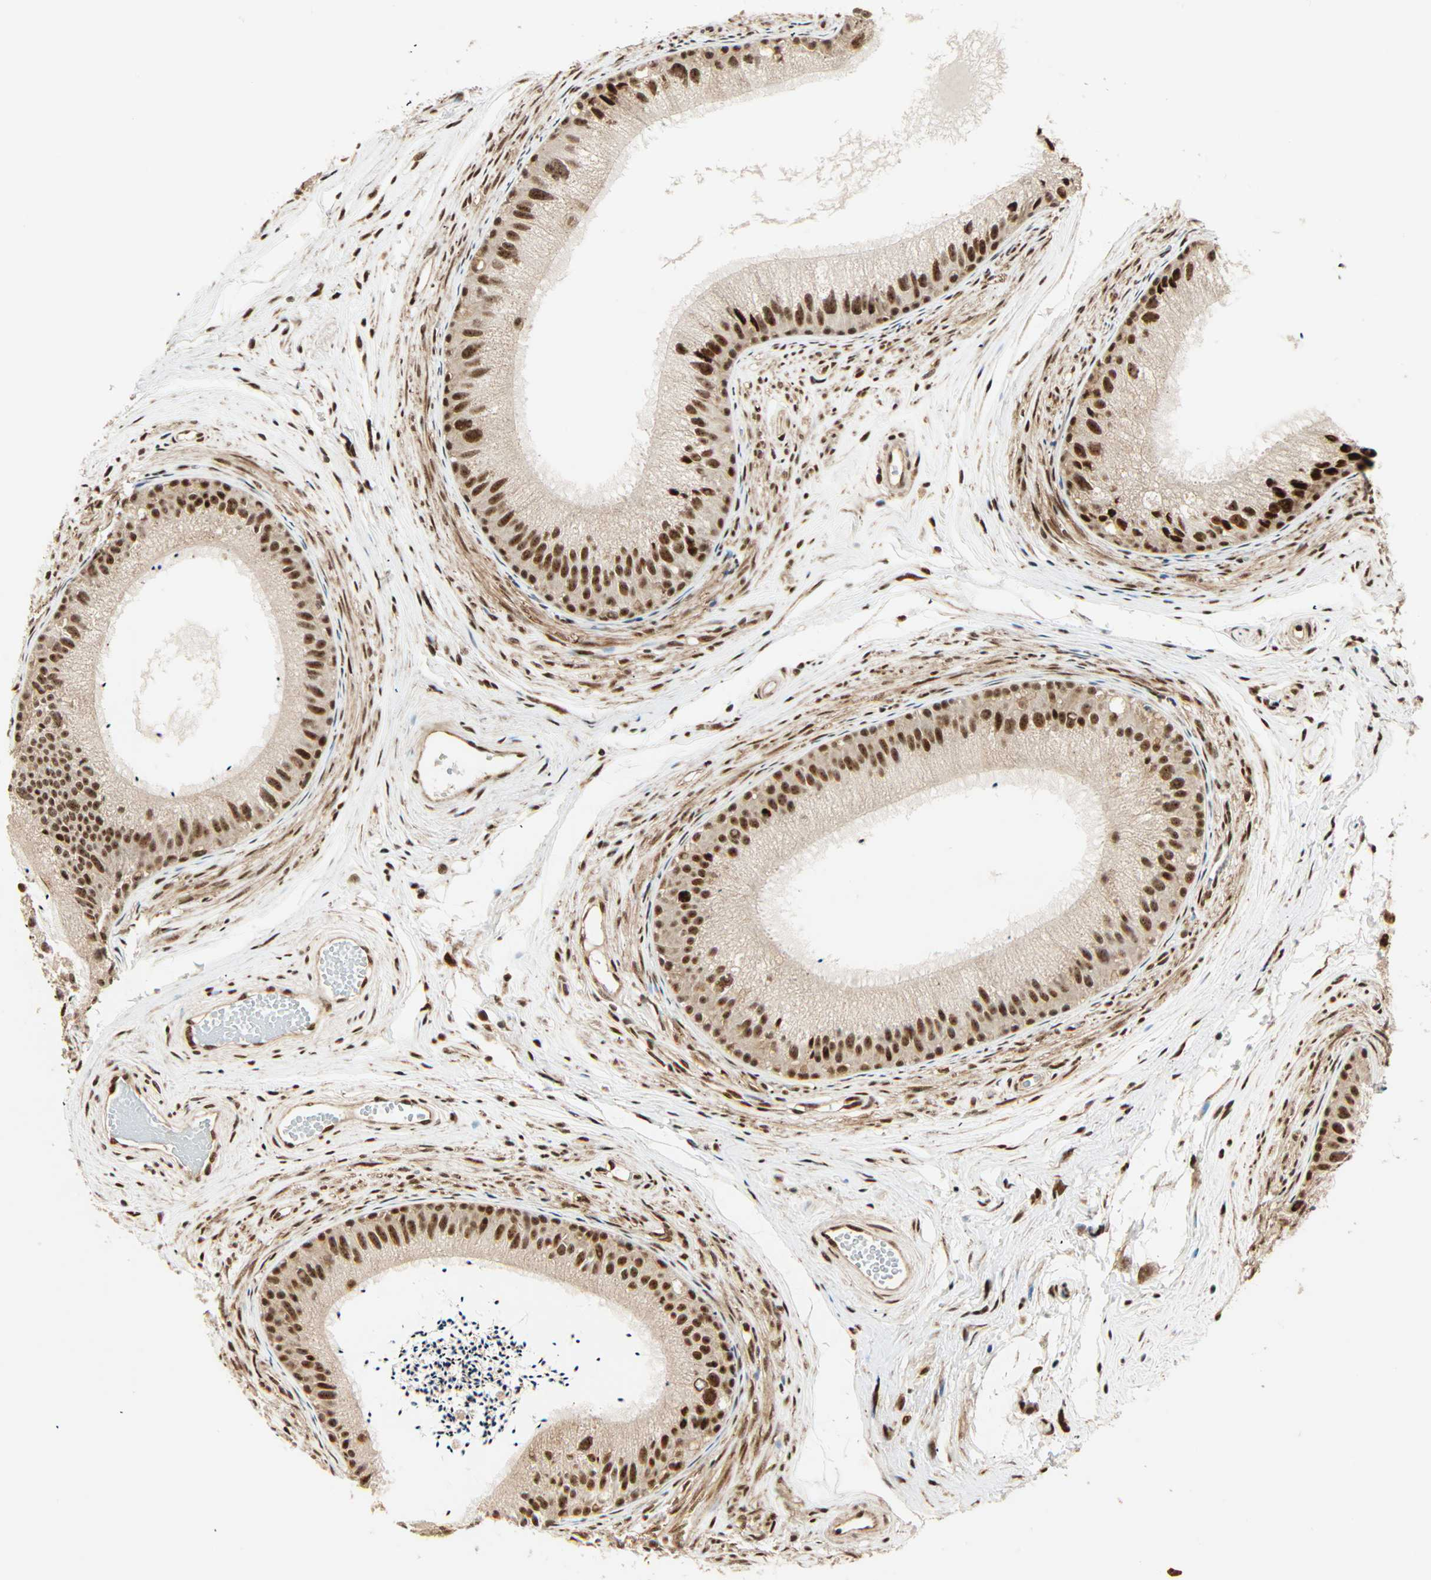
{"staining": {"intensity": "strong", "quantity": ">75%", "location": "cytoplasmic/membranous,nuclear"}, "tissue": "epididymis", "cell_type": "Glandular cells", "image_type": "normal", "snomed": [{"axis": "morphology", "description": "Normal tissue, NOS"}, {"axis": "topography", "description": "Epididymis"}], "caption": "This micrograph reveals IHC staining of benign human epididymis, with high strong cytoplasmic/membranous,nuclear expression in about >75% of glandular cells.", "gene": "PNPLA6", "patient": {"sex": "male", "age": 56}}